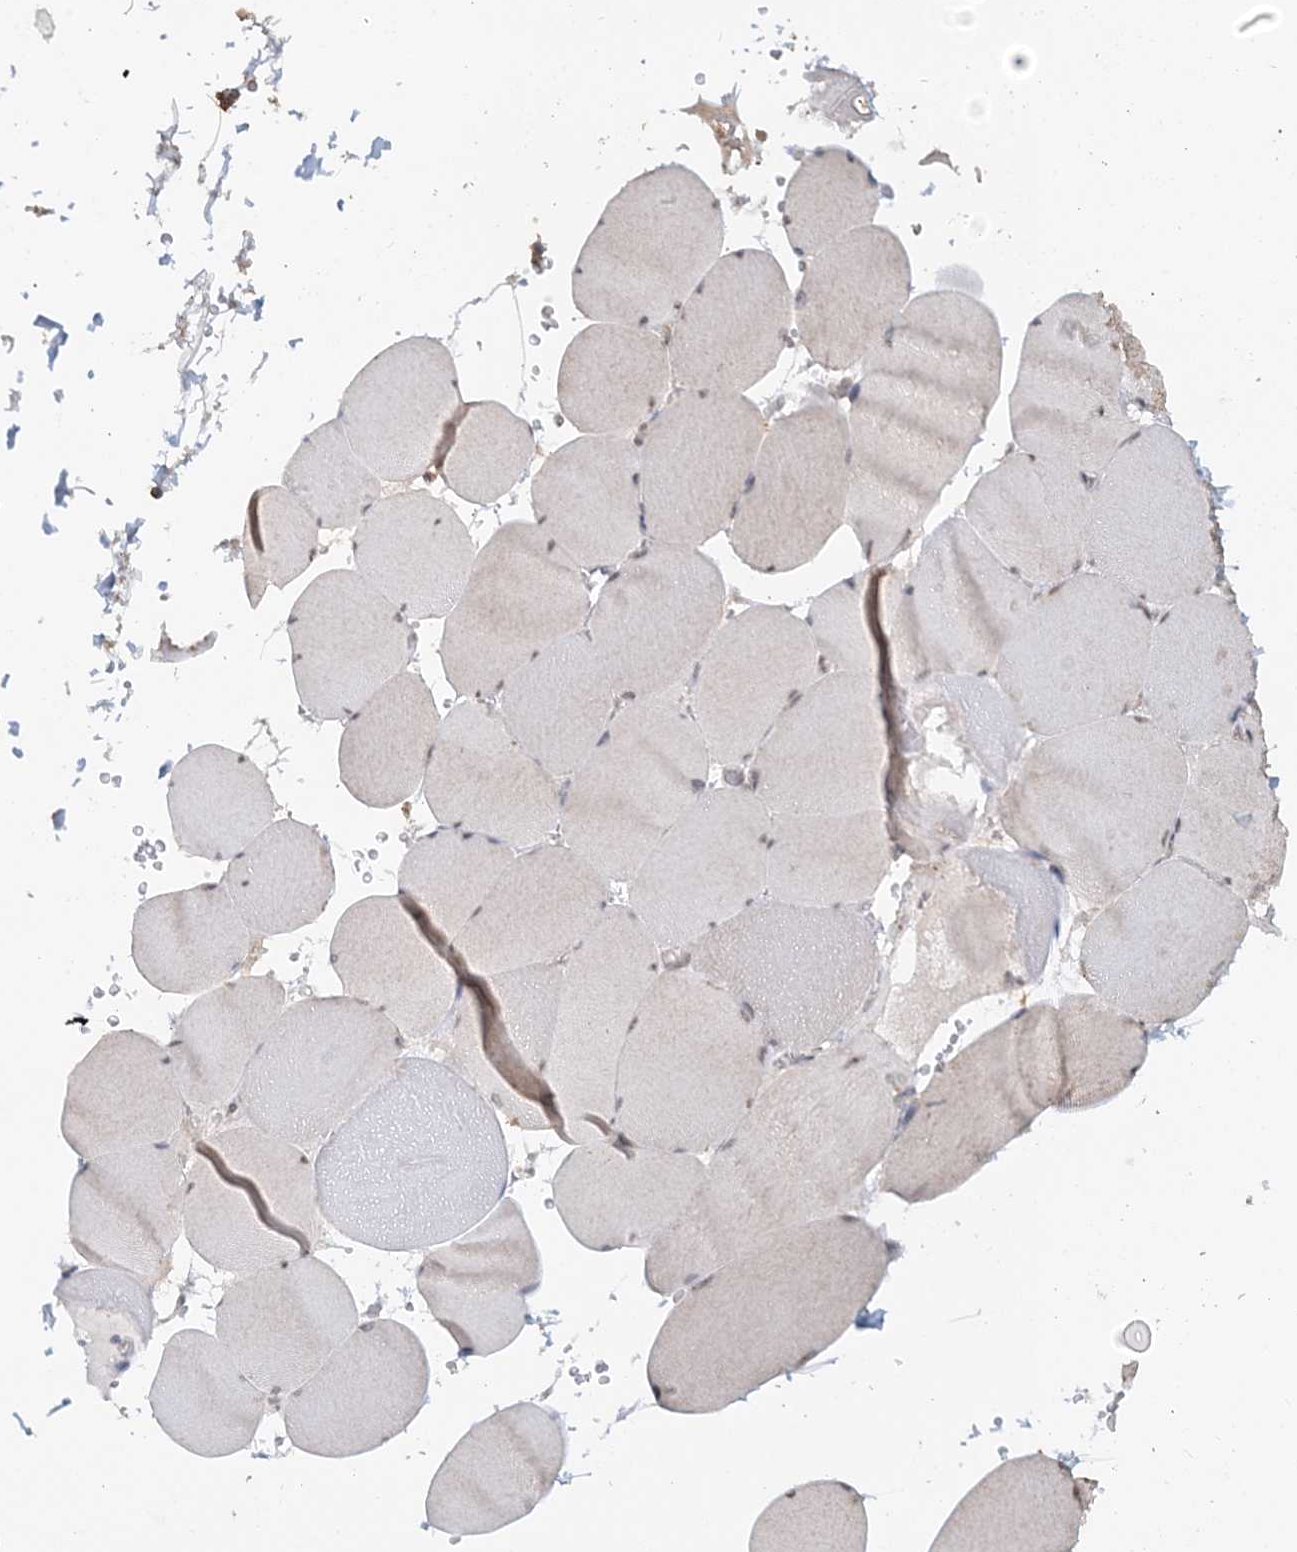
{"staining": {"intensity": "negative", "quantity": "none", "location": "none"}, "tissue": "skeletal muscle", "cell_type": "Myocytes", "image_type": "normal", "snomed": [{"axis": "morphology", "description": "Normal tissue, NOS"}, {"axis": "topography", "description": "Skeletal muscle"}, {"axis": "topography", "description": "Head-Neck"}], "caption": "Myocytes show no significant expression in normal skeletal muscle. Nuclei are stained in blue.", "gene": "FBXO38", "patient": {"sex": "male", "age": 66}}